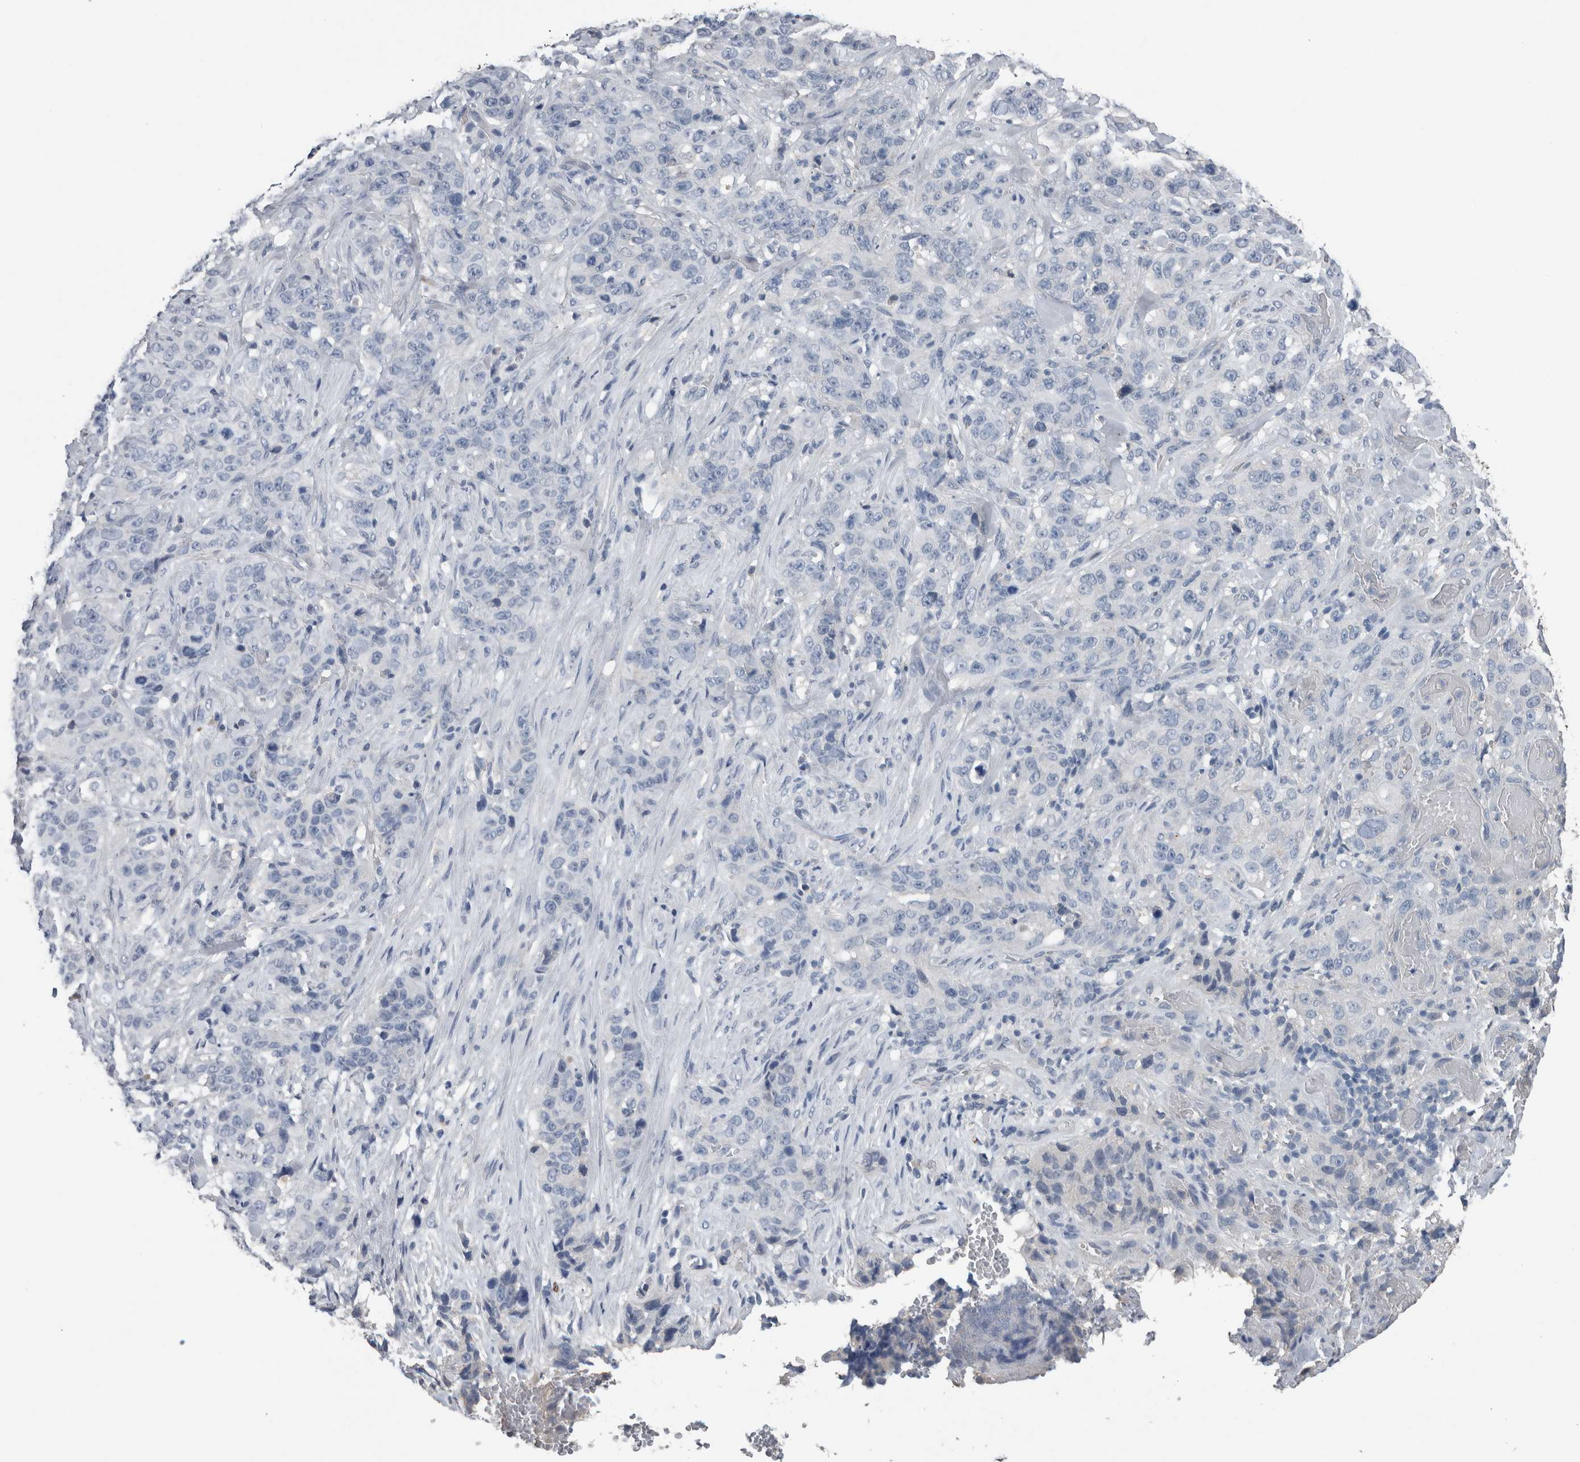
{"staining": {"intensity": "negative", "quantity": "none", "location": "none"}, "tissue": "stomach cancer", "cell_type": "Tumor cells", "image_type": "cancer", "snomed": [{"axis": "morphology", "description": "Adenocarcinoma, NOS"}, {"axis": "topography", "description": "Stomach"}], "caption": "Immunohistochemical staining of stomach cancer shows no significant expression in tumor cells. (DAB immunohistochemistry with hematoxylin counter stain).", "gene": "CRNN", "patient": {"sex": "male", "age": 48}}